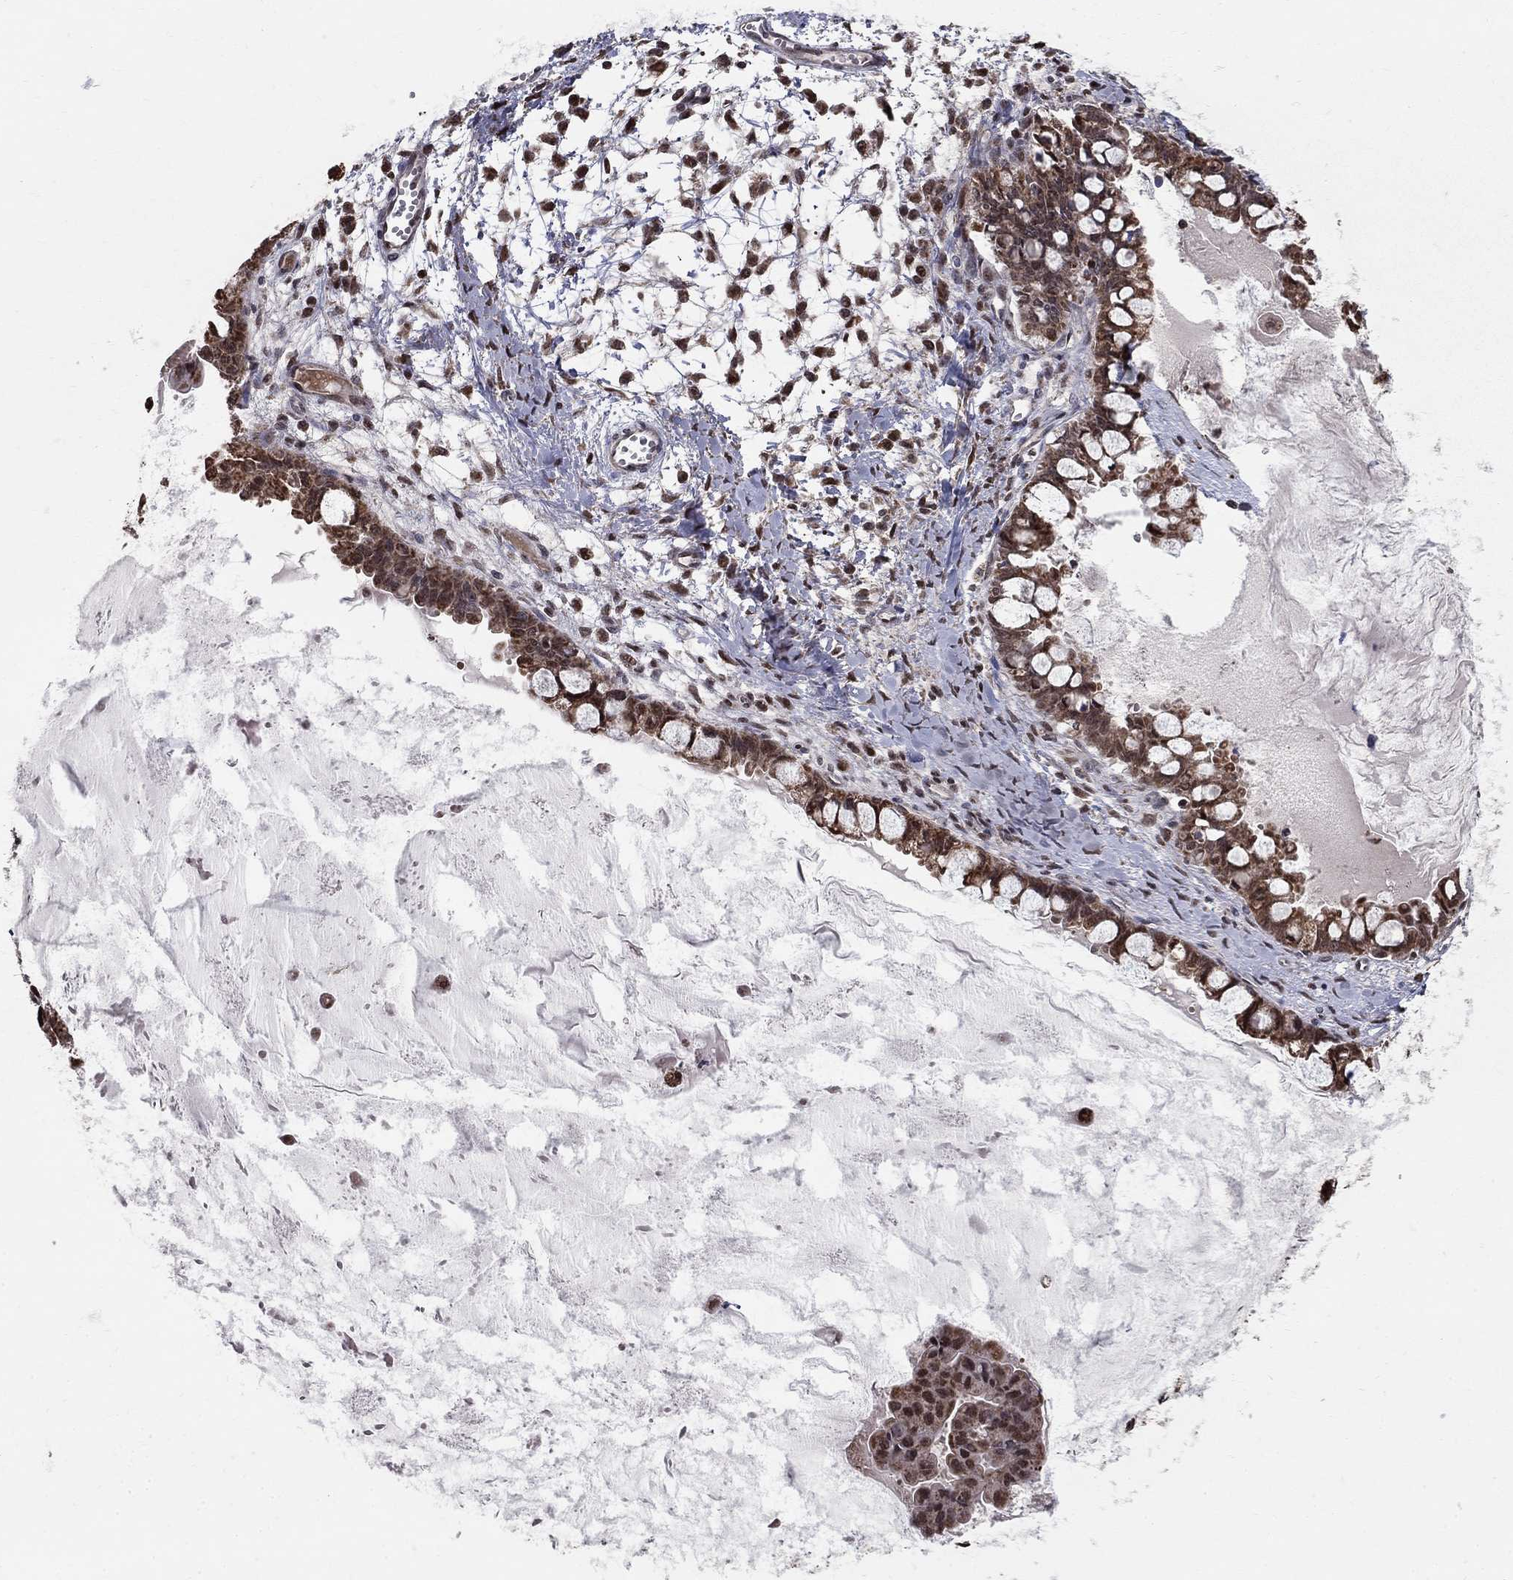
{"staining": {"intensity": "moderate", "quantity": ">75%", "location": "cytoplasmic/membranous"}, "tissue": "ovarian cancer", "cell_type": "Tumor cells", "image_type": "cancer", "snomed": [{"axis": "morphology", "description": "Cystadenocarcinoma, mucinous, NOS"}, {"axis": "topography", "description": "Ovary"}], "caption": "Moderate cytoplasmic/membranous expression for a protein is appreciated in approximately >75% of tumor cells of ovarian cancer (mucinous cystadenocarcinoma) using IHC.", "gene": "ACOT13", "patient": {"sex": "female", "age": 63}}